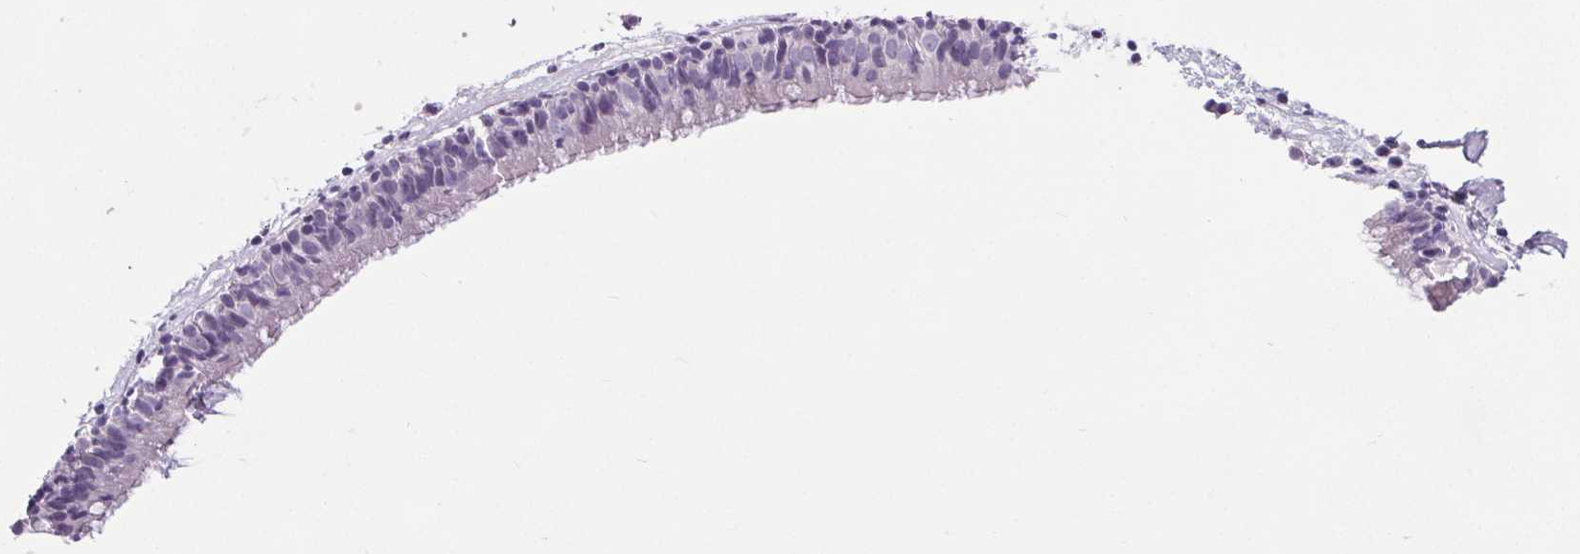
{"staining": {"intensity": "negative", "quantity": "none", "location": "none"}, "tissue": "nasopharynx", "cell_type": "Respiratory epithelial cells", "image_type": "normal", "snomed": [{"axis": "morphology", "description": "Normal tissue, NOS"}, {"axis": "topography", "description": "Nasopharynx"}], "caption": "IHC image of benign nasopharynx: human nasopharynx stained with DAB displays no significant protein staining in respiratory epithelial cells.", "gene": "ELAVL2", "patient": {"sex": "male", "age": 24}}